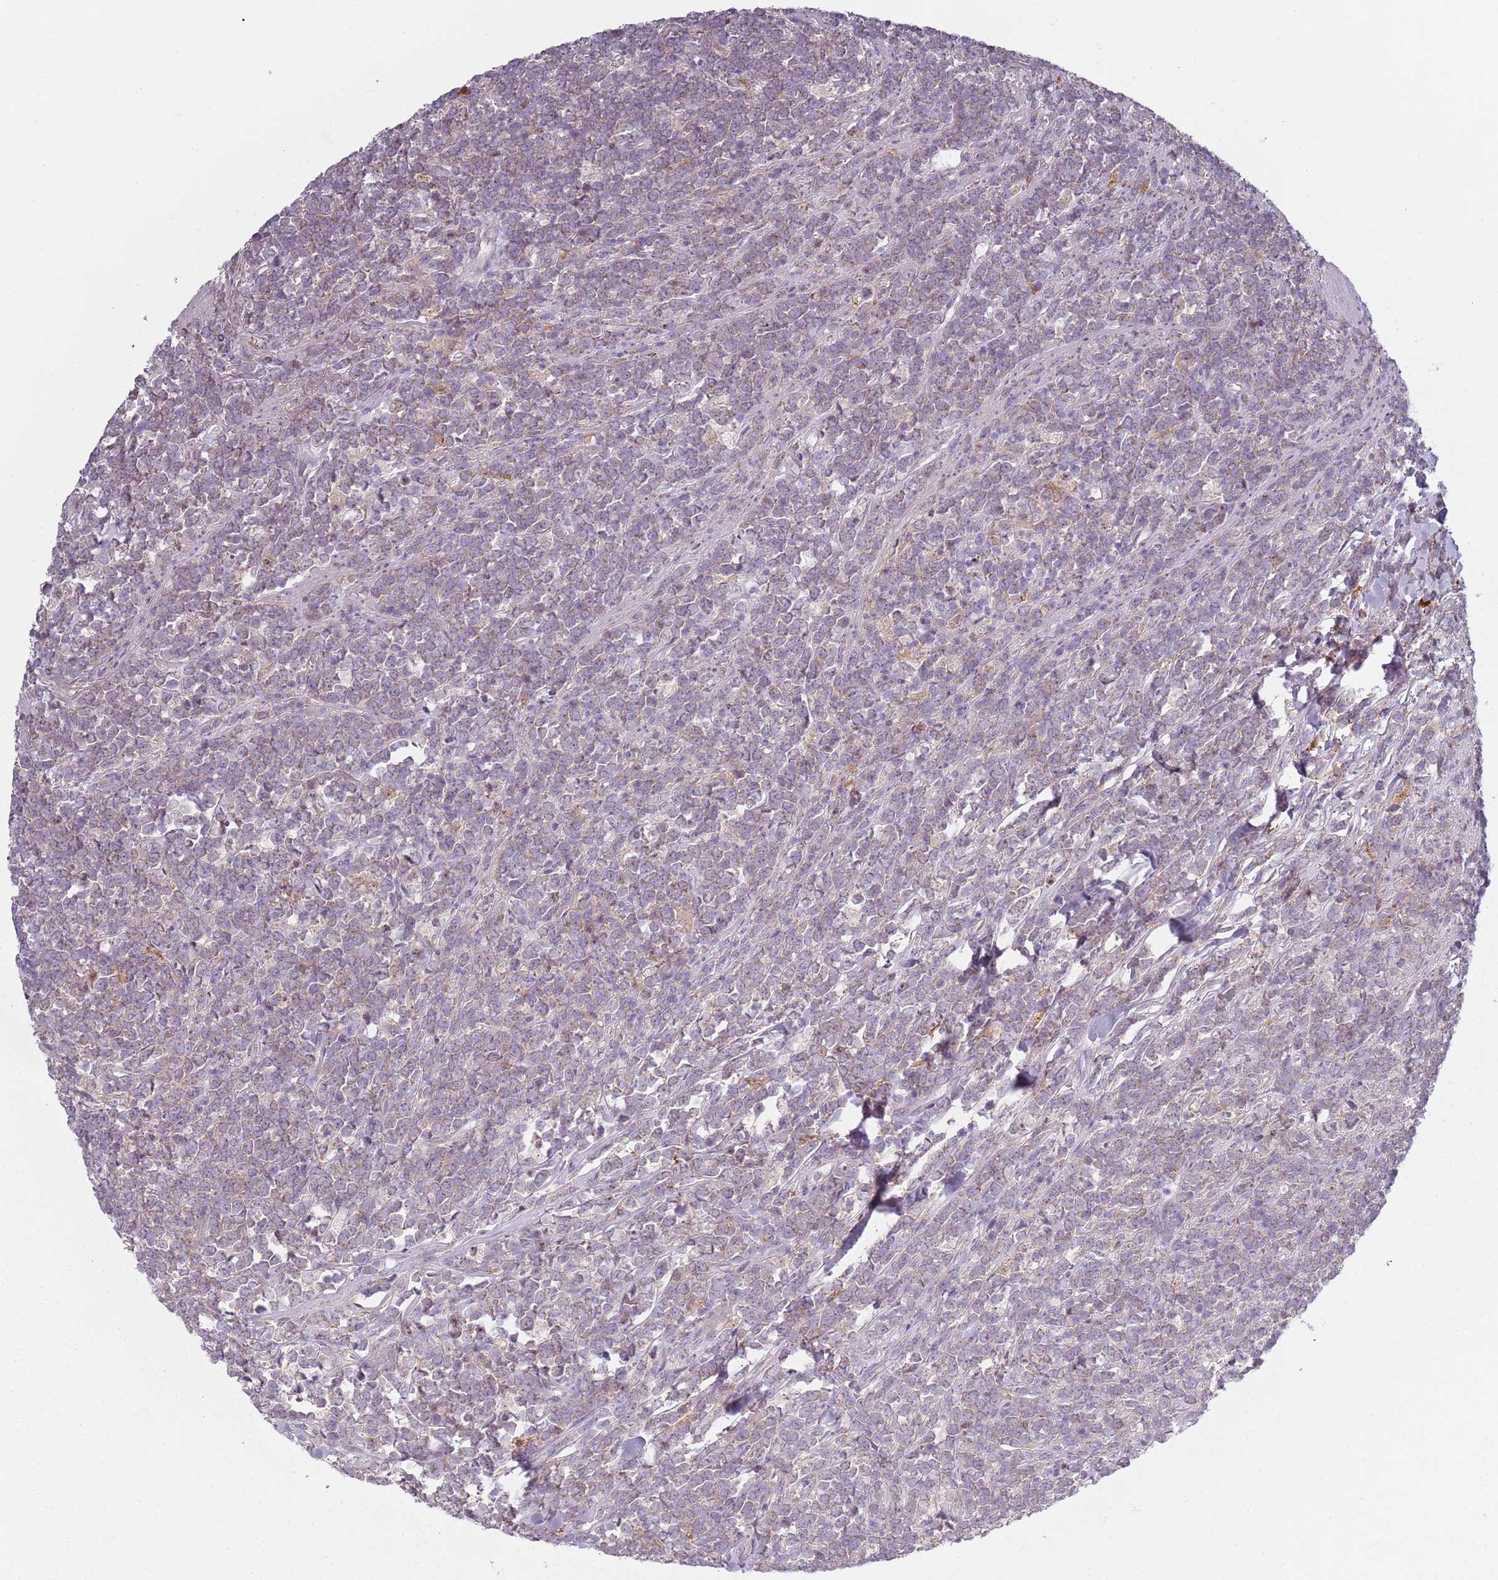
{"staining": {"intensity": "weak", "quantity": ">75%", "location": "cytoplasmic/membranous"}, "tissue": "lymphoma", "cell_type": "Tumor cells", "image_type": "cancer", "snomed": [{"axis": "morphology", "description": "Malignant lymphoma, non-Hodgkin's type, High grade"}, {"axis": "topography", "description": "Small intestine"}, {"axis": "topography", "description": "Colon"}], "caption": "IHC (DAB (3,3'-diaminobenzidine)) staining of lymphoma shows weak cytoplasmic/membranous protein positivity in about >75% of tumor cells.", "gene": "CC2D2B", "patient": {"sex": "male", "age": 8}}